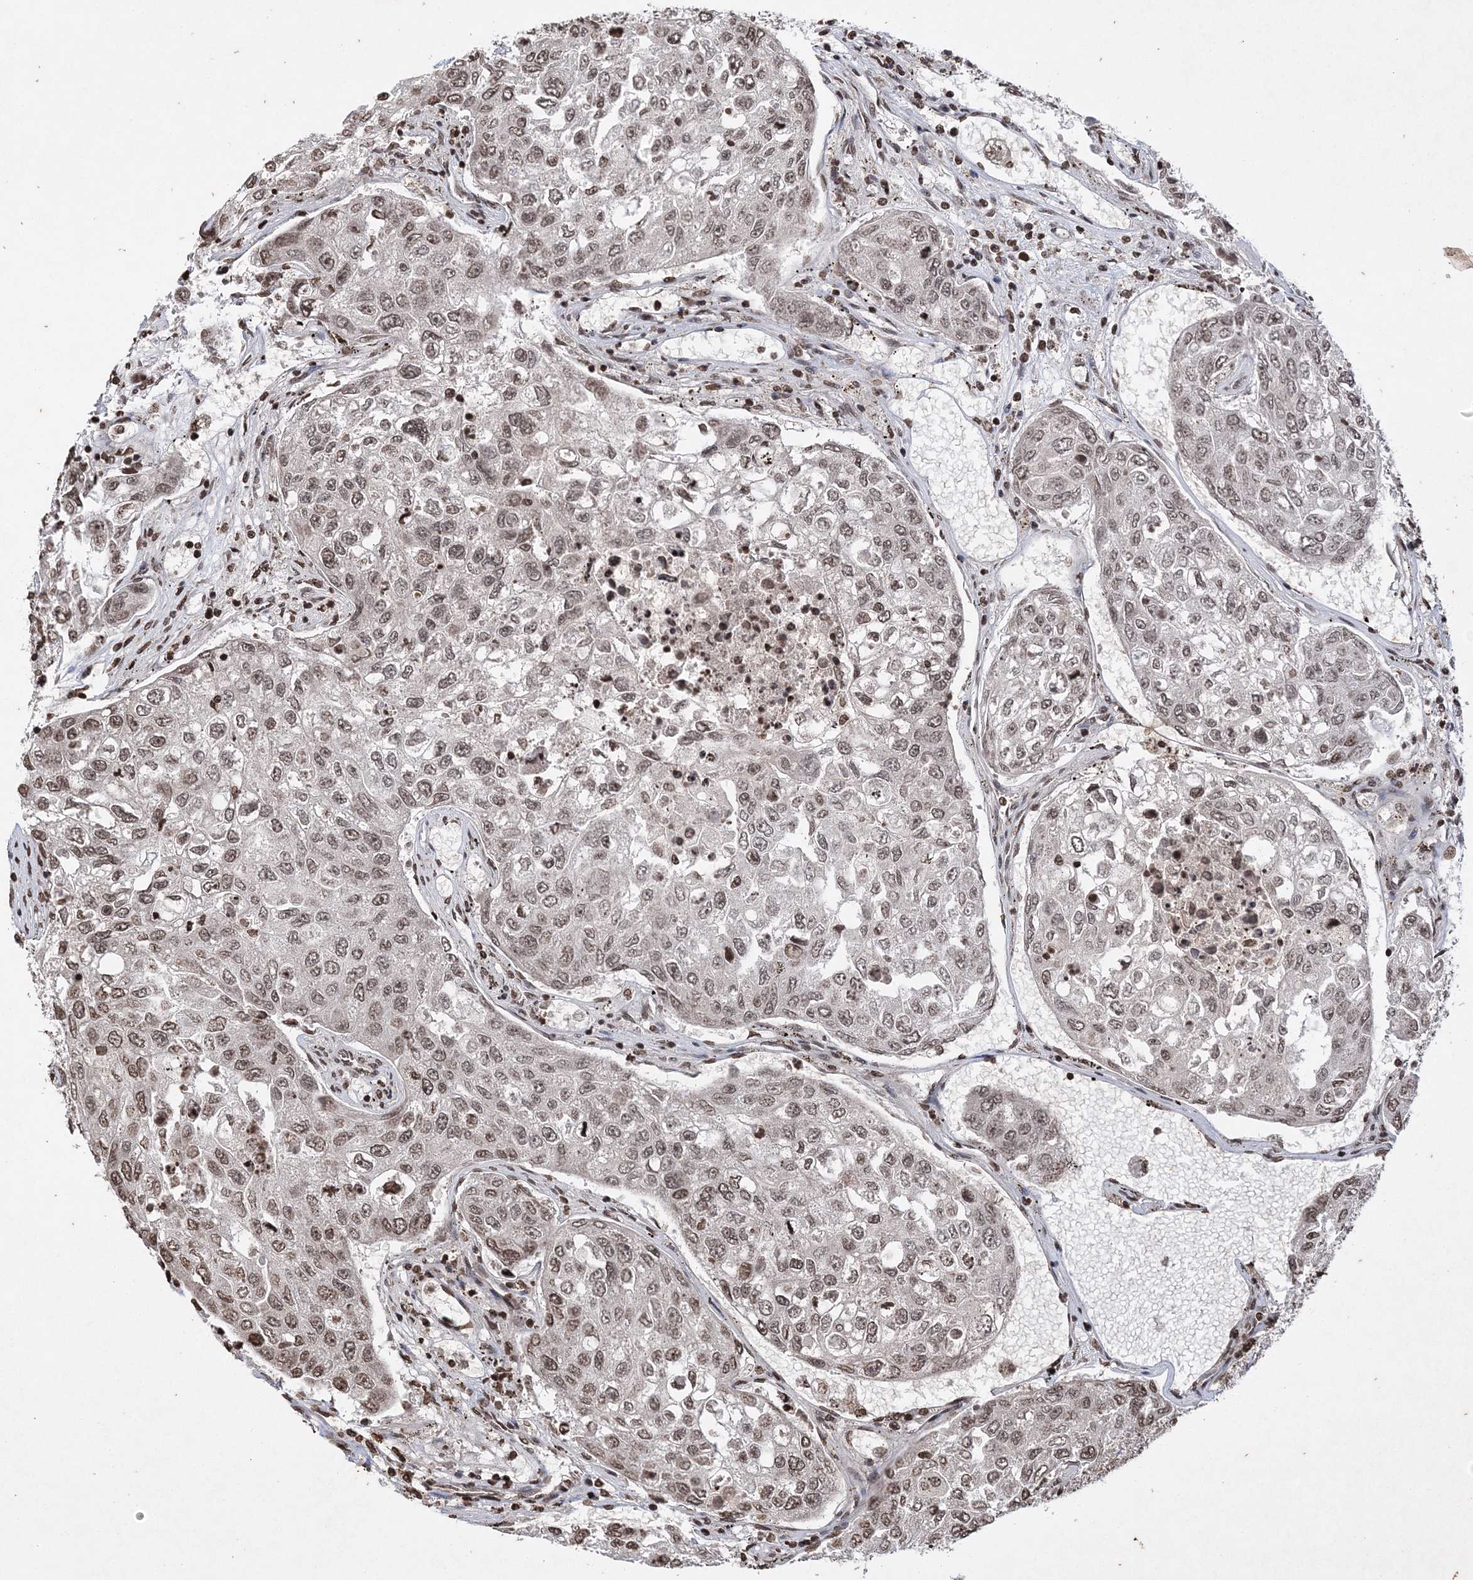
{"staining": {"intensity": "weak", "quantity": "25%-75%", "location": "nuclear"}, "tissue": "urothelial cancer", "cell_type": "Tumor cells", "image_type": "cancer", "snomed": [{"axis": "morphology", "description": "Urothelial carcinoma, High grade"}, {"axis": "topography", "description": "Lymph node"}, {"axis": "topography", "description": "Urinary bladder"}], "caption": "IHC histopathology image of neoplastic tissue: urothelial cancer stained using immunohistochemistry (IHC) reveals low levels of weak protein expression localized specifically in the nuclear of tumor cells, appearing as a nuclear brown color.", "gene": "NEDD9", "patient": {"sex": "male", "age": 51}}